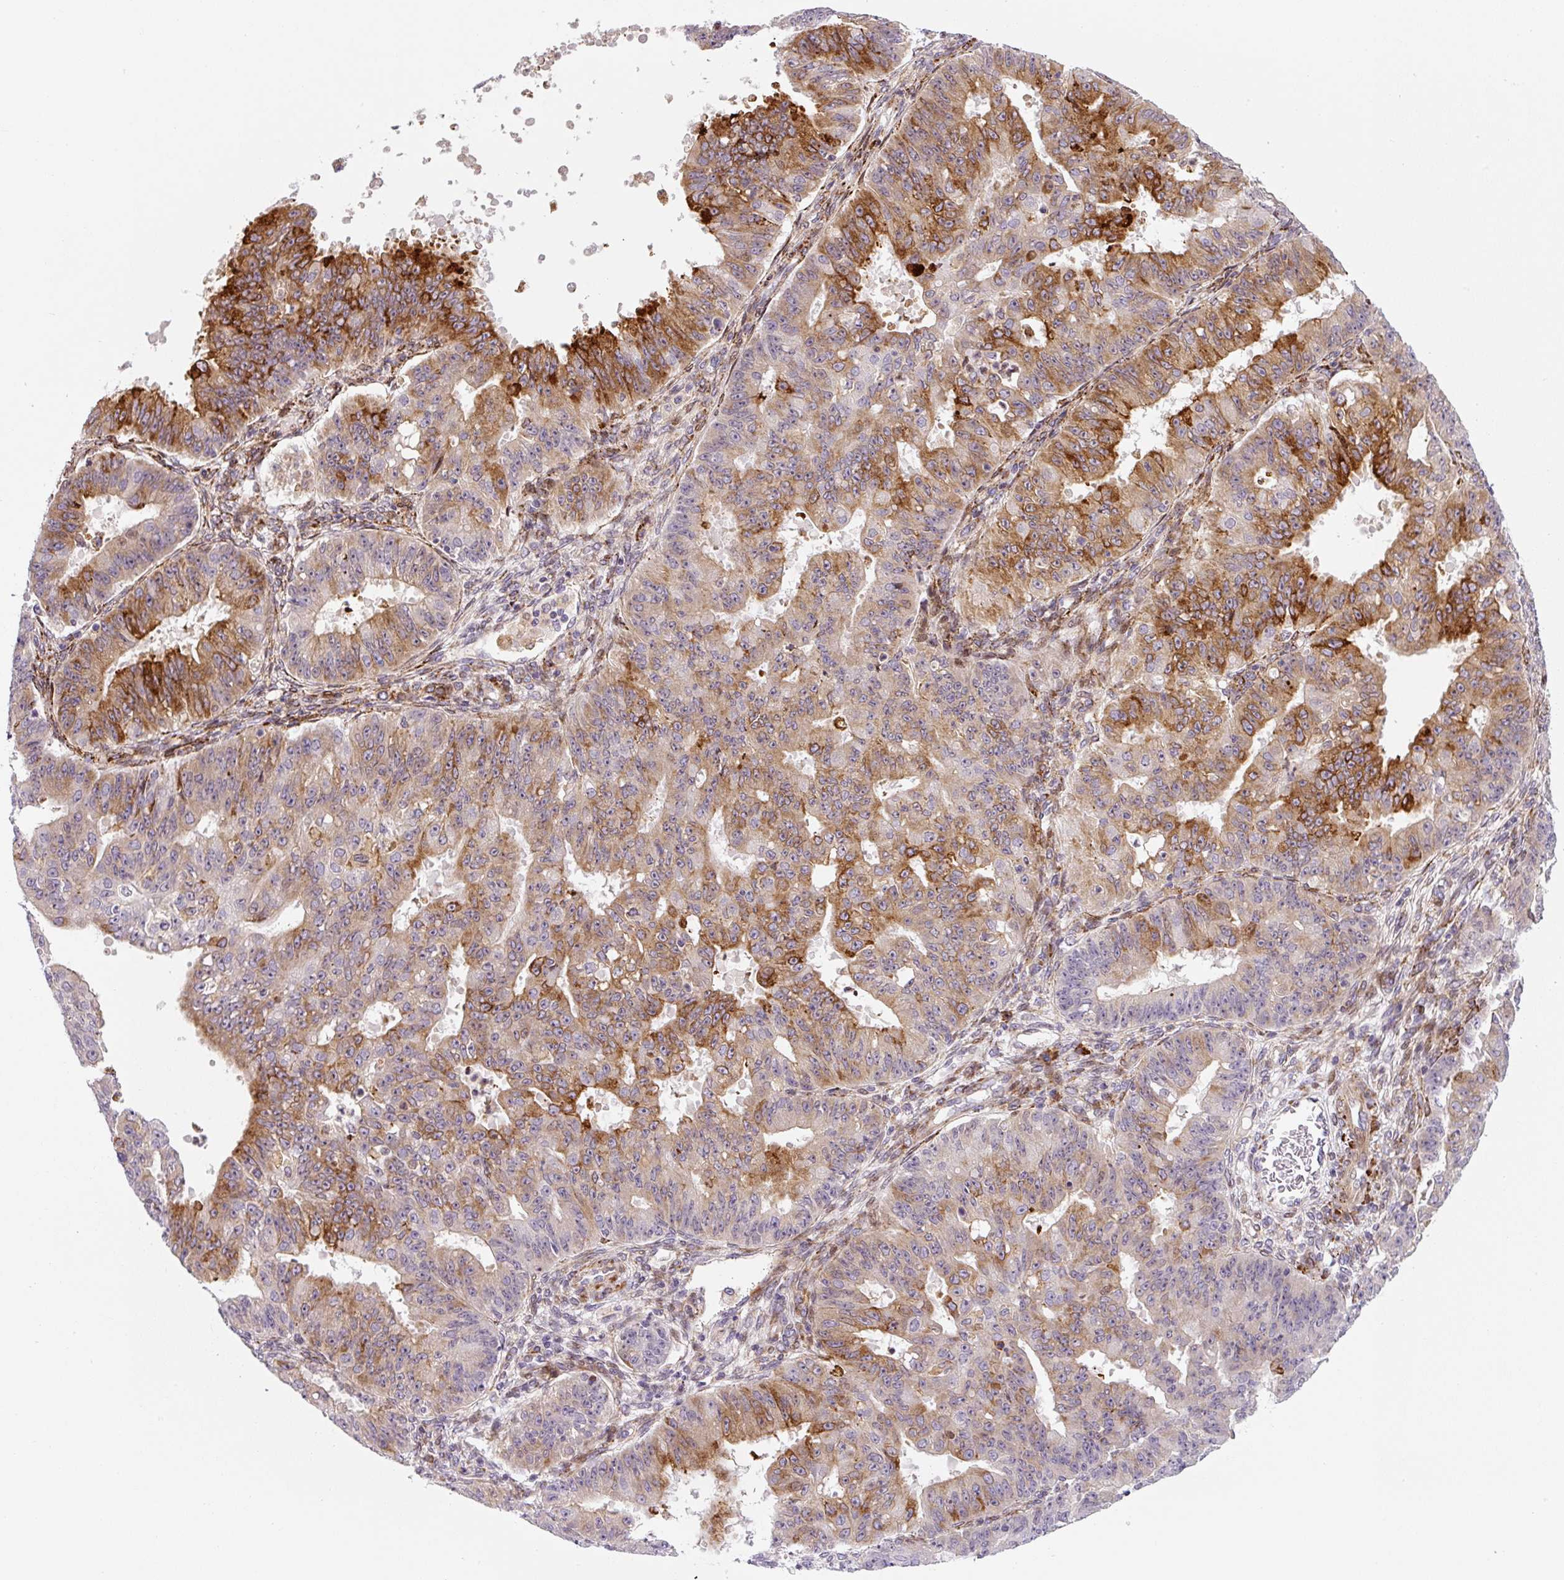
{"staining": {"intensity": "strong", "quantity": "25%-75%", "location": "cytoplasmic/membranous"}, "tissue": "ovarian cancer", "cell_type": "Tumor cells", "image_type": "cancer", "snomed": [{"axis": "morphology", "description": "Carcinoma, endometroid"}, {"axis": "topography", "description": "Appendix"}, {"axis": "topography", "description": "Ovary"}], "caption": "Endometroid carcinoma (ovarian) was stained to show a protein in brown. There is high levels of strong cytoplasmic/membranous expression in approximately 25%-75% of tumor cells. (Brightfield microscopy of DAB IHC at high magnification).", "gene": "DISP3", "patient": {"sex": "female", "age": 42}}